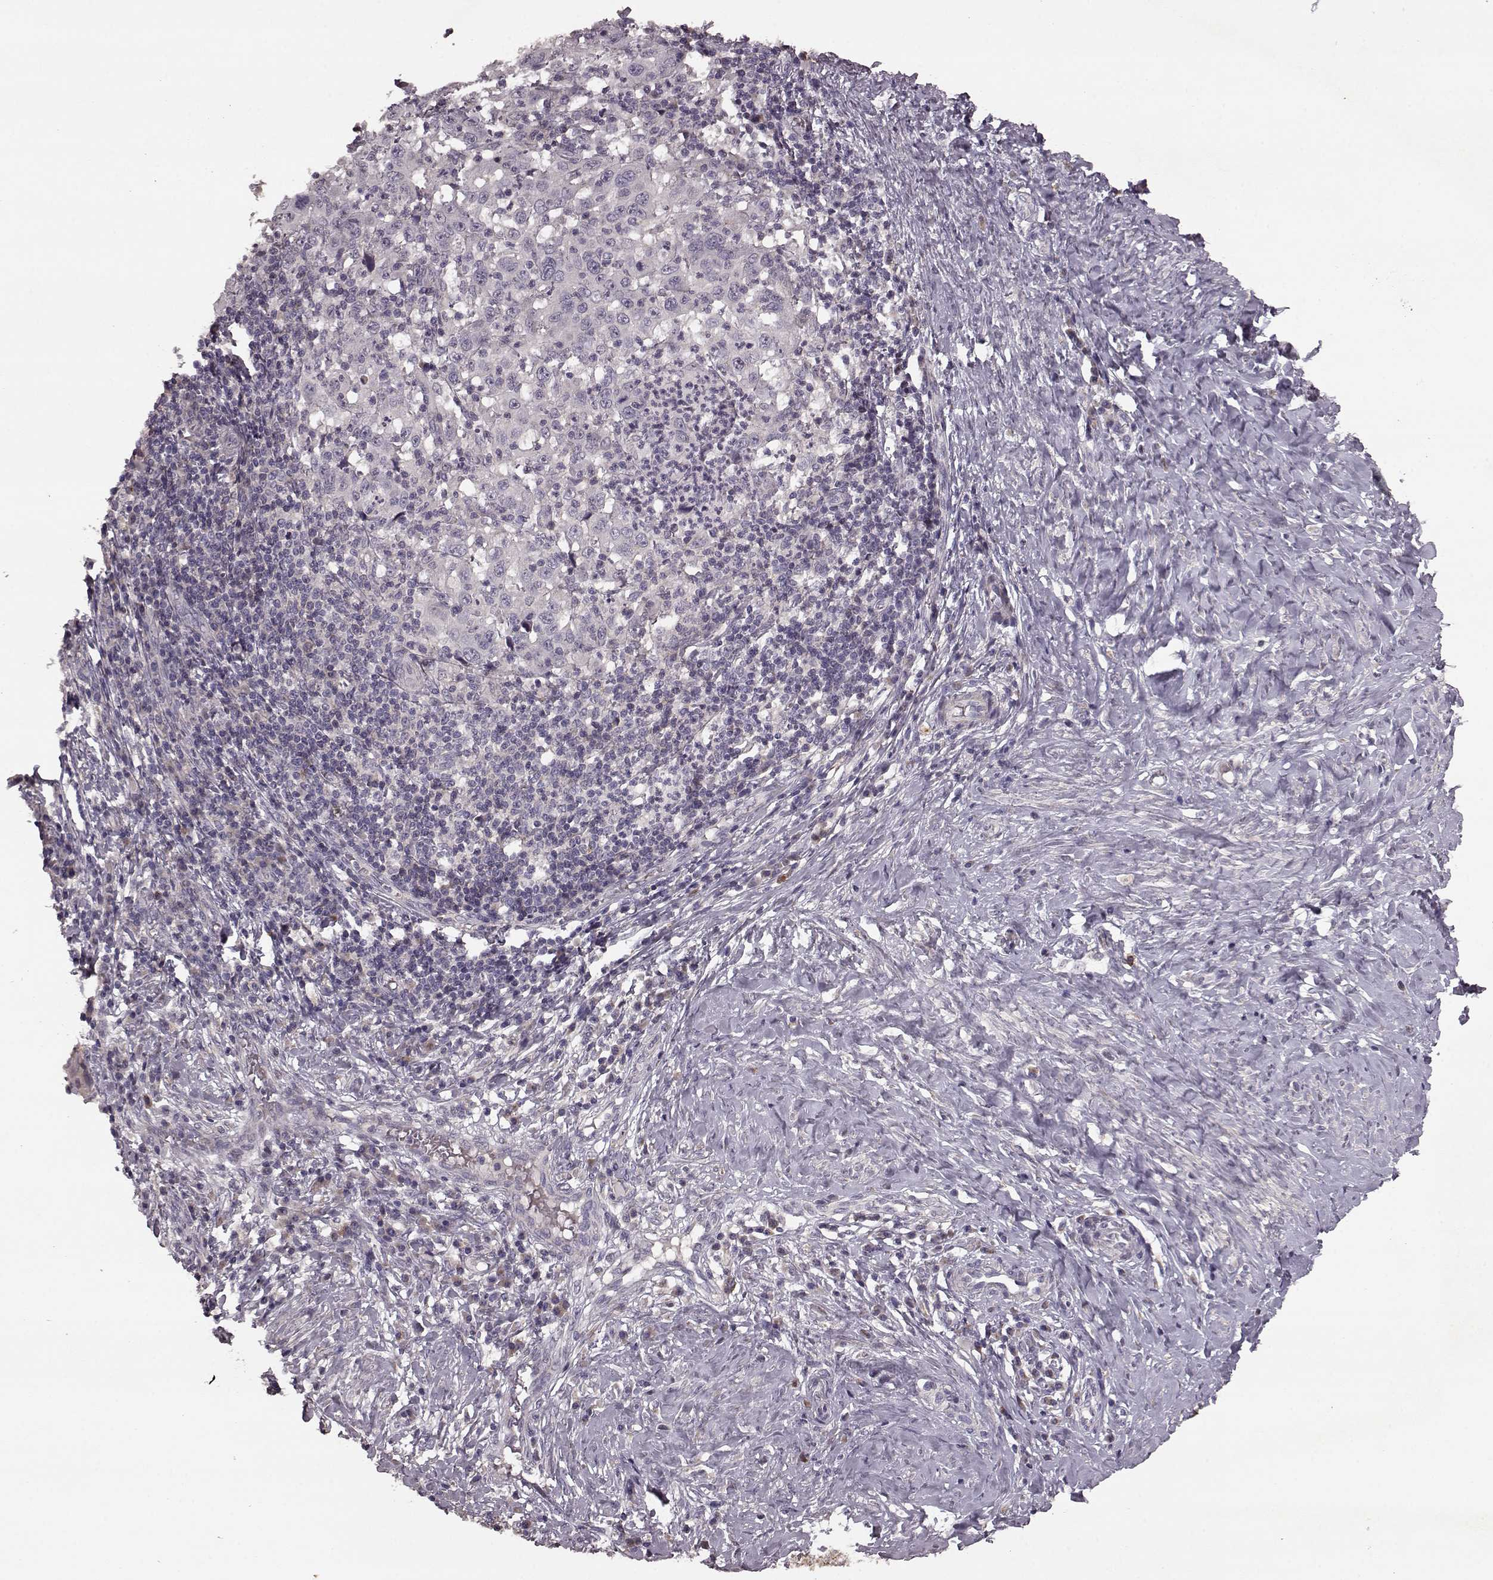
{"staining": {"intensity": "negative", "quantity": "none", "location": "none"}, "tissue": "cervical cancer", "cell_type": "Tumor cells", "image_type": "cancer", "snomed": [{"axis": "morphology", "description": "Squamous cell carcinoma, NOS"}, {"axis": "topography", "description": "Cervix"}], "caption": "This is an IHC image of human cervical cancer. There is no positivity in tumor cells.", "gene": "SLC52A3", "patient": {"sex": "female", "age": 46}}